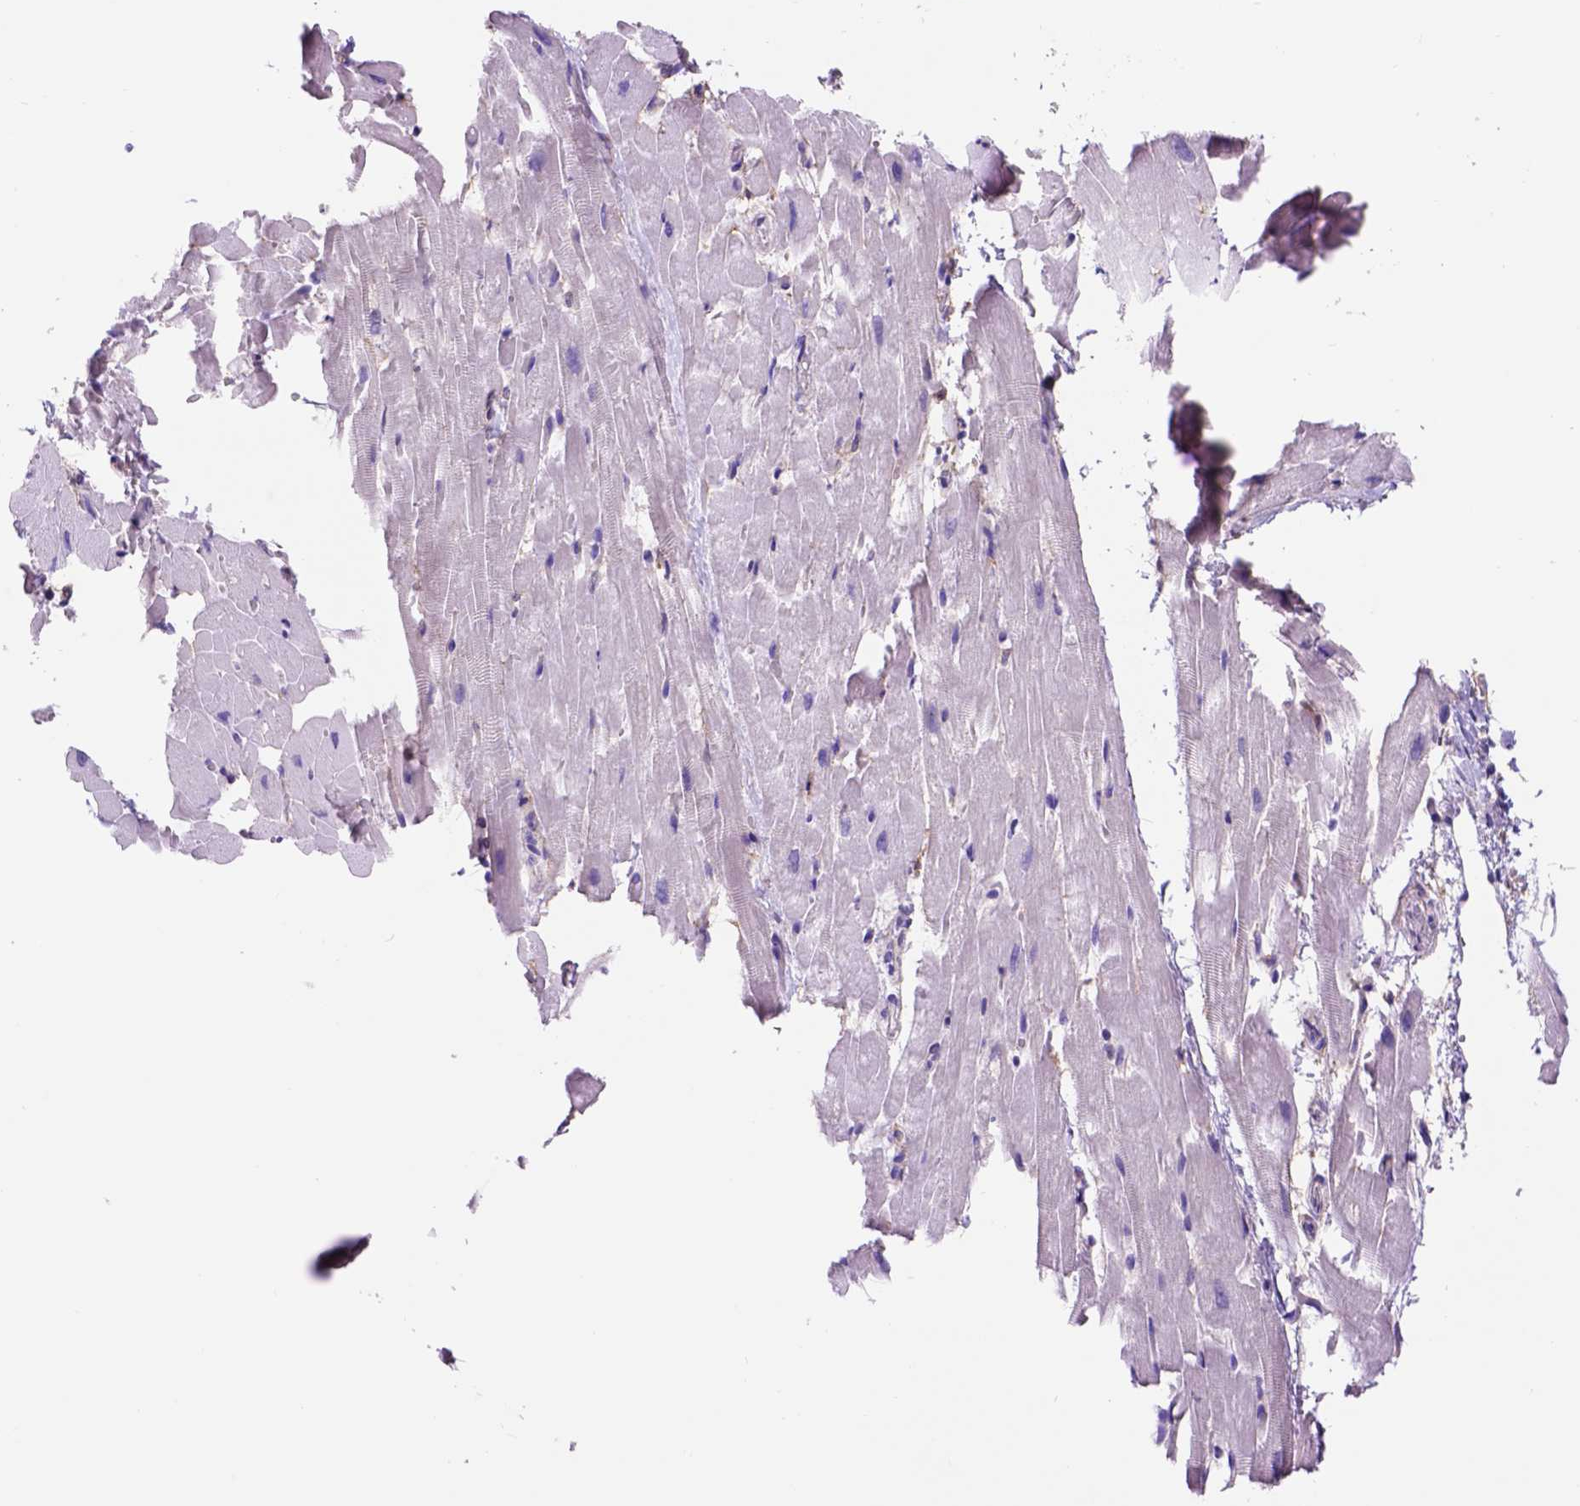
{"staining": {"intensity": "negative", "quantity": "none", "location": "none"}, "tissue": "heart muscle", "cell_type": "Cardiomyocytes", "image_type": "normal", "snomed": [{"axis": "morphology", "description": "Normal tissue, NOS"}, {"axis": "topography", "description": "Heart"}], "caption": "High magnification brightfield microscopy of normal heart muscle stained with DAB (brown) and counterstained with hematoxylin (blue): cardiomyocytes show no significant positivity. (DAB immunohistochemistry, high magnification).", "gene": "EGFR", "patient": {"sex": "male", "age": 37}}